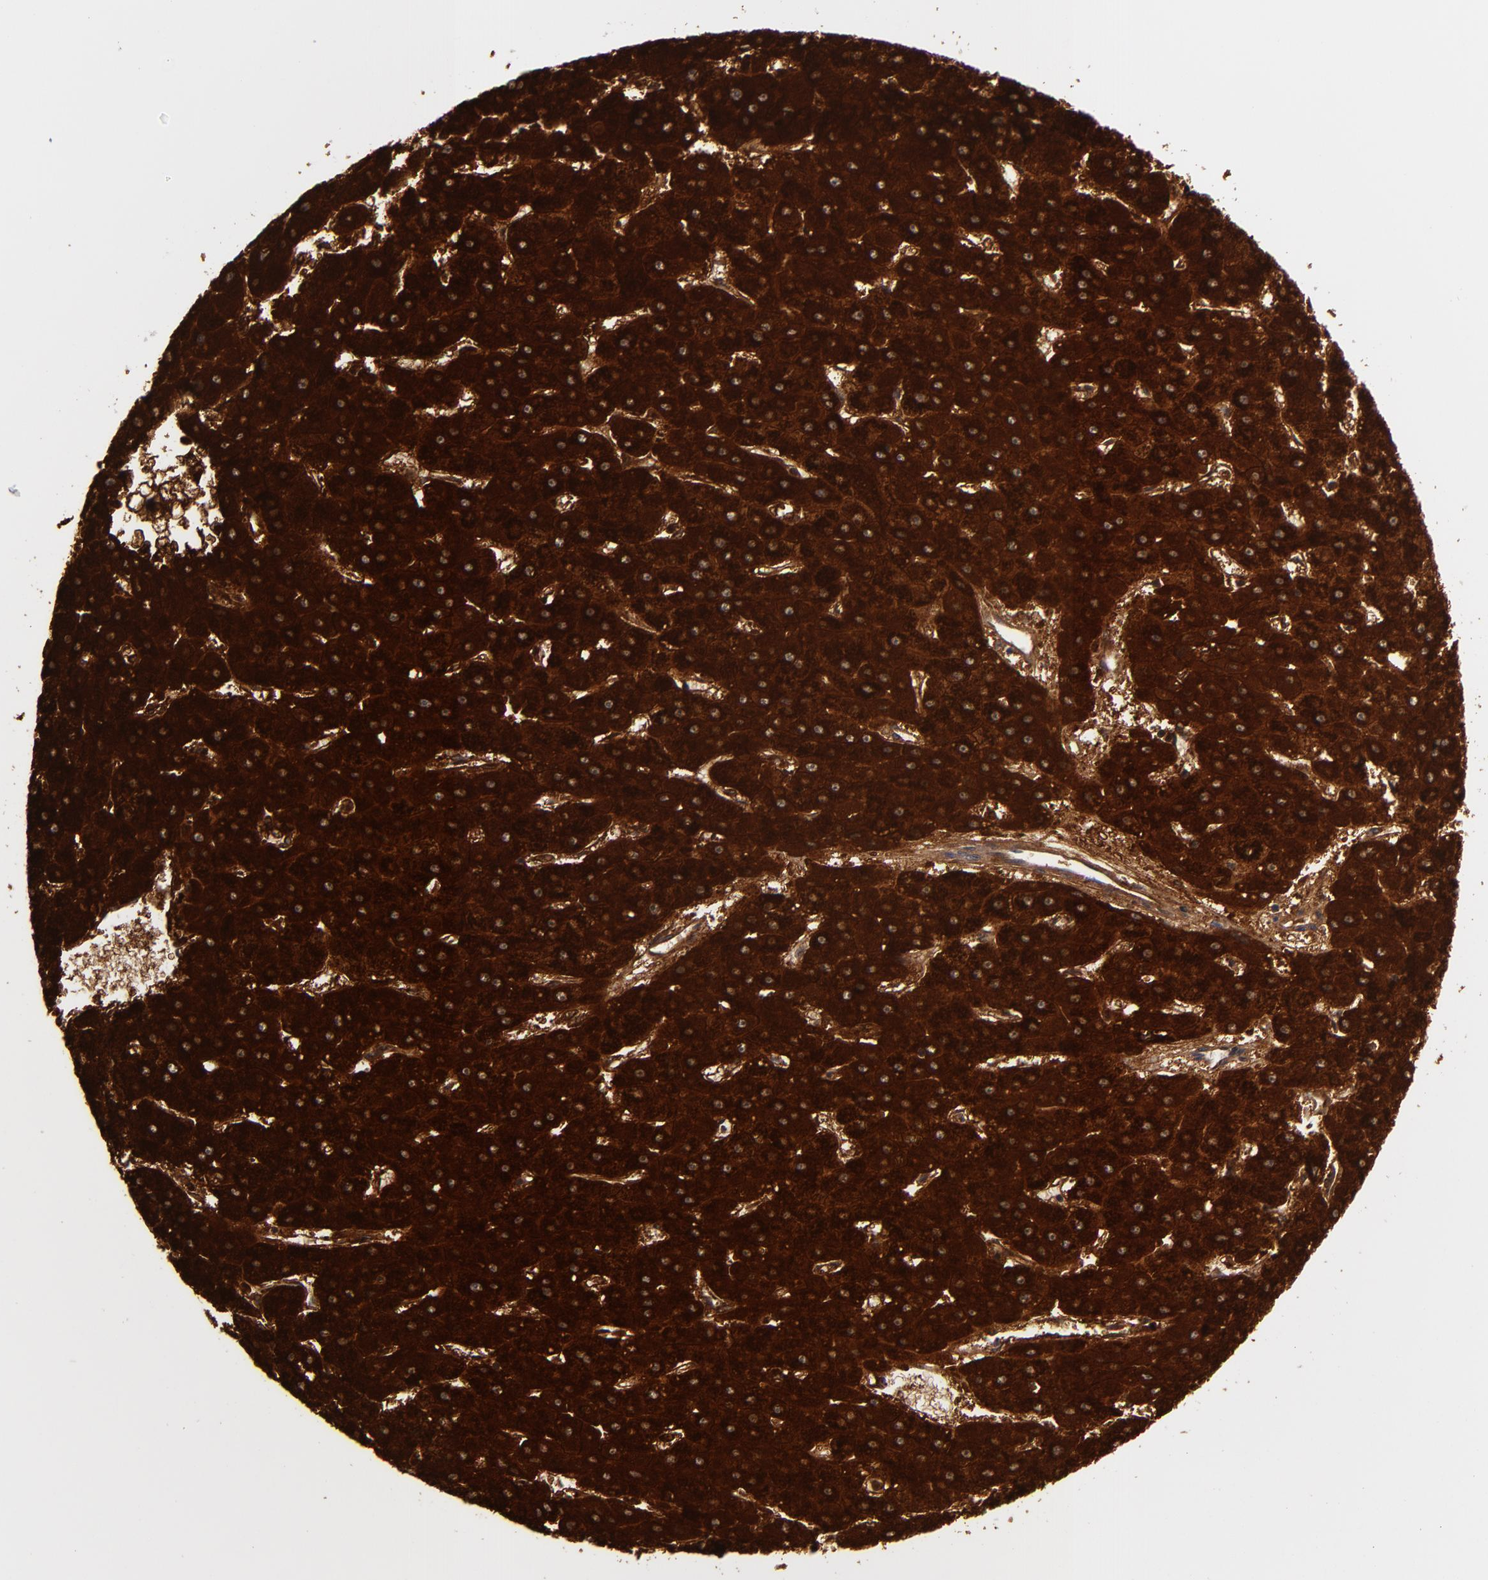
{"staining": {"intensity": "strong", "quantity": ">75%", "location": "cytoplasmic/membranous"}, "tissue": "liver cancer", "cell_type": "Tumor cells", "image_type": "cancer", "snomed": [{"axis": "morphology", "description": "Carcinoma, Hepatocellular, NOS"}, {"axis": "topography", "description": "Liver"}], "caption": "Hepatocellular carcinoma (liver) stained with a protein marker demonstrates strong staining in tumor cells.", "gene": "ALCAM", "patient": {"sex": "female", "age": 52}}